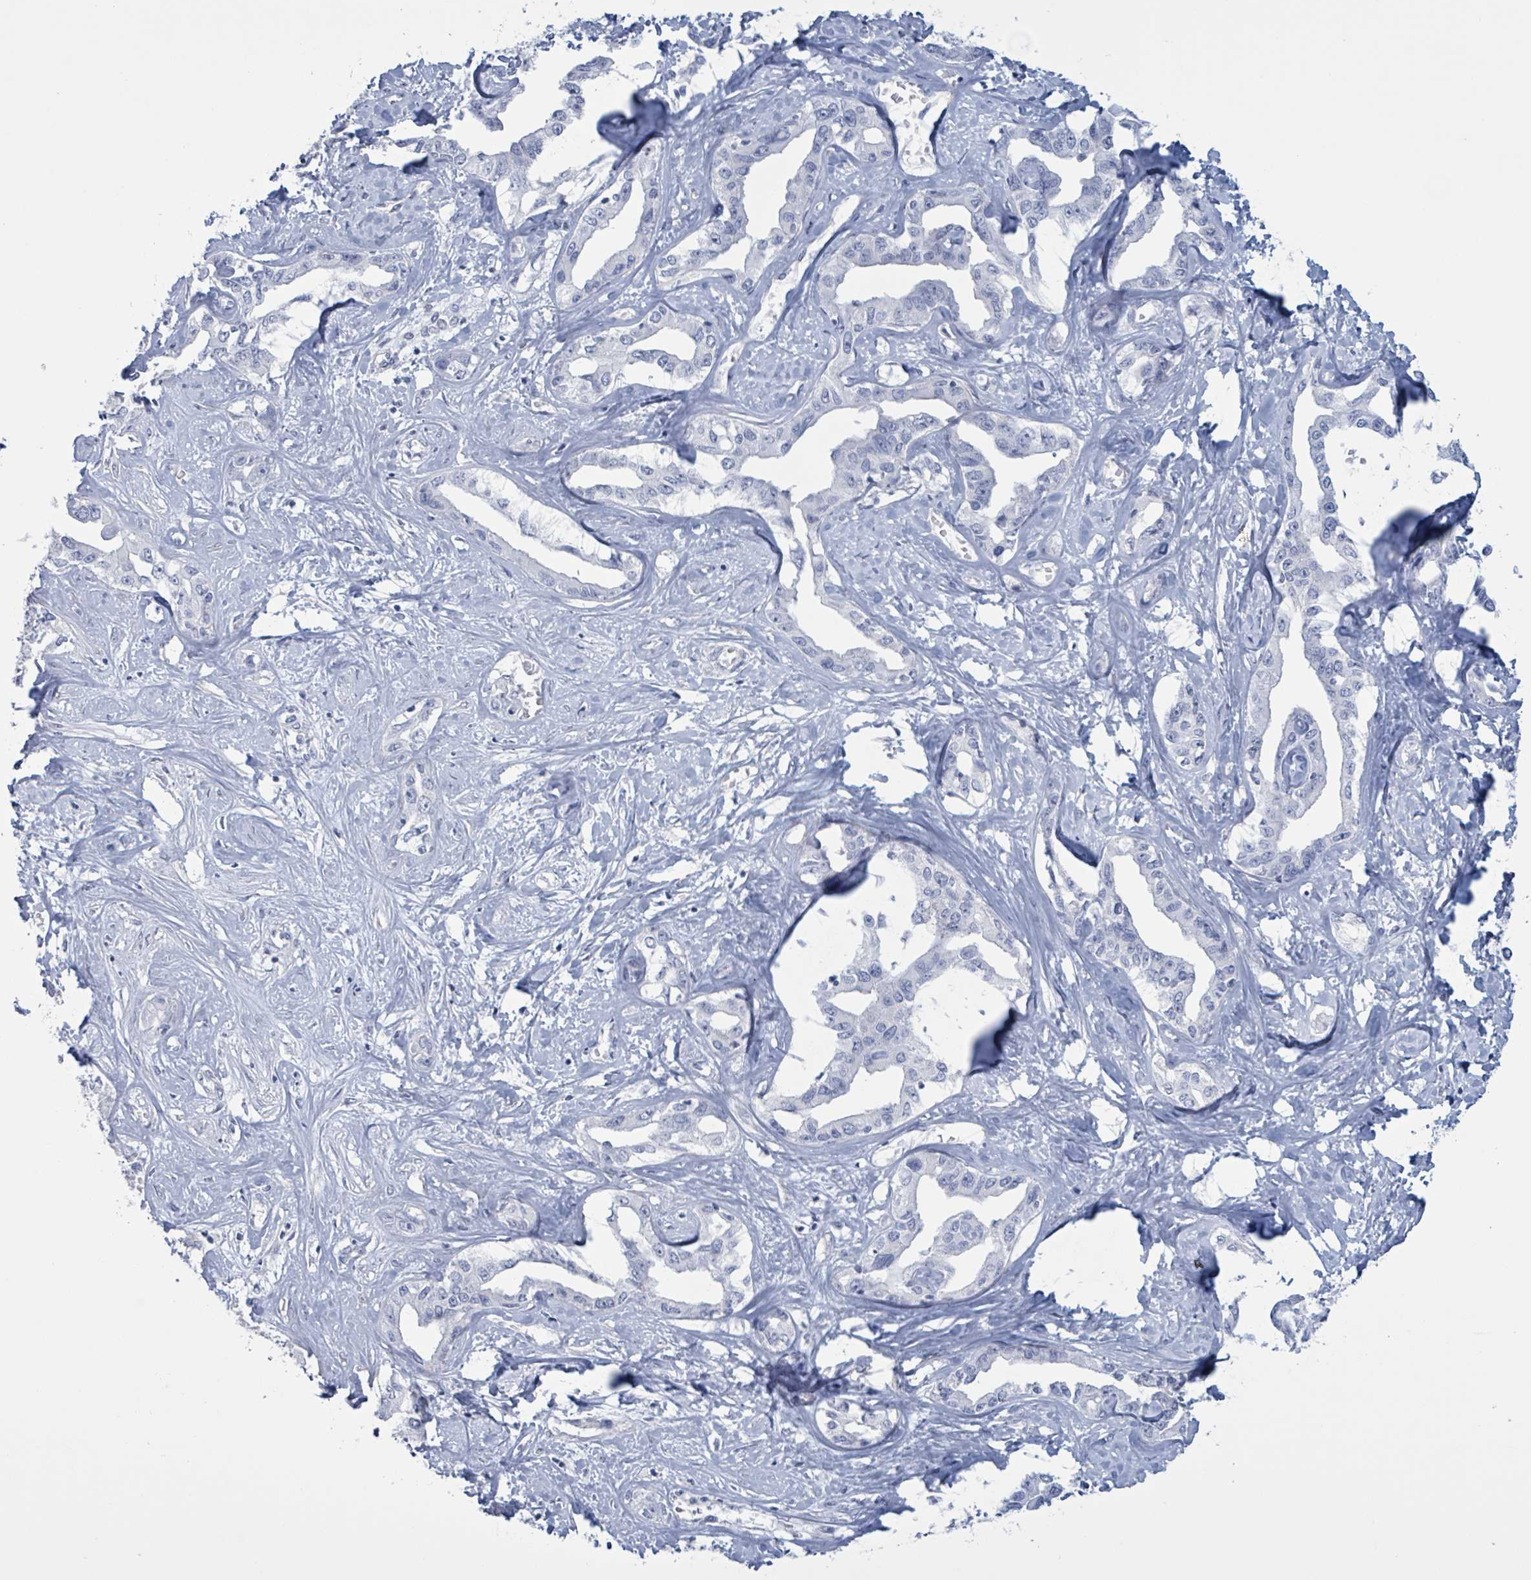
{"staining": {"intensity": "negative", "quantity": "none", "location": "none"}, "tissue": "liver cancer", "cell_type": "Tumor cells", "image_type": "cancer", "snomed": [{"axis": "morphology", "description": "Cholangiocarcinoma"}, {"axis": "topography", "description": "Liver"}], "caption": "Immunohistochemistry photomicrograph of liver cholangiocarcinoma stained for a protein (brown), which shows no staining in tumor cells.", "gene": "CT45A5", "patient": {"sex": "male", "age": 59}}